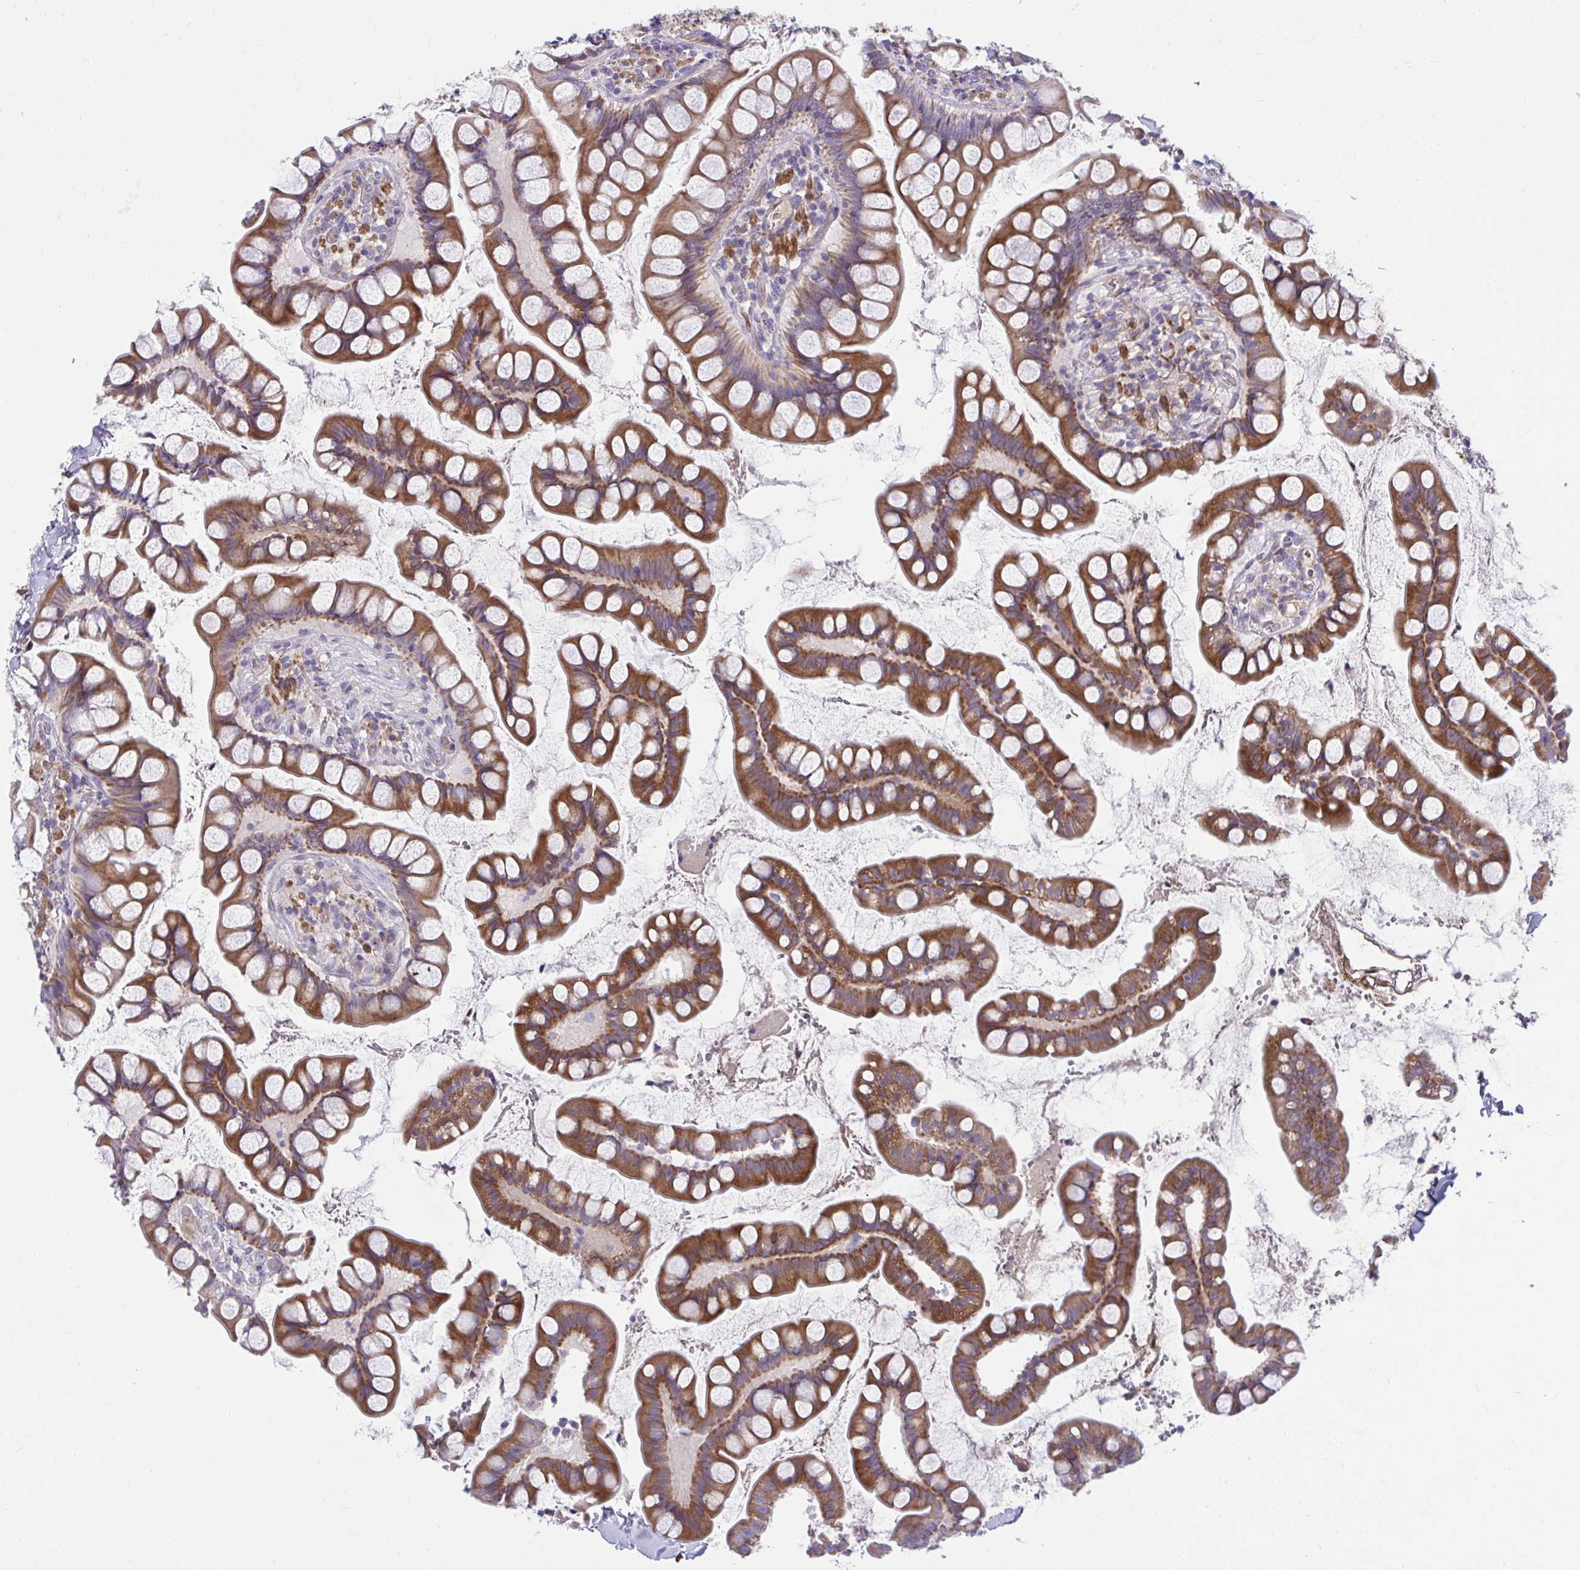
{"staining": {"intensity": "strong", "quantity": ">75%", "location": "cytoplasmic/membranous"}, "tissue": "small intestine", "cell_type": "Glandular cells", "image_type": "normal", "snomed": [{"axis": "morphology", "description": "Normal tissue, NOS"}, {"axis": "topography", "description": "Small intestine"}], "caption": "Small intestine was stained to show a protein in brown. There is high levels of strong cytoplasmic/membranous positivity in about >75% of glandular cells.", "gene": "PIGZ", "patient": {"sex": "male", "age": 70}}